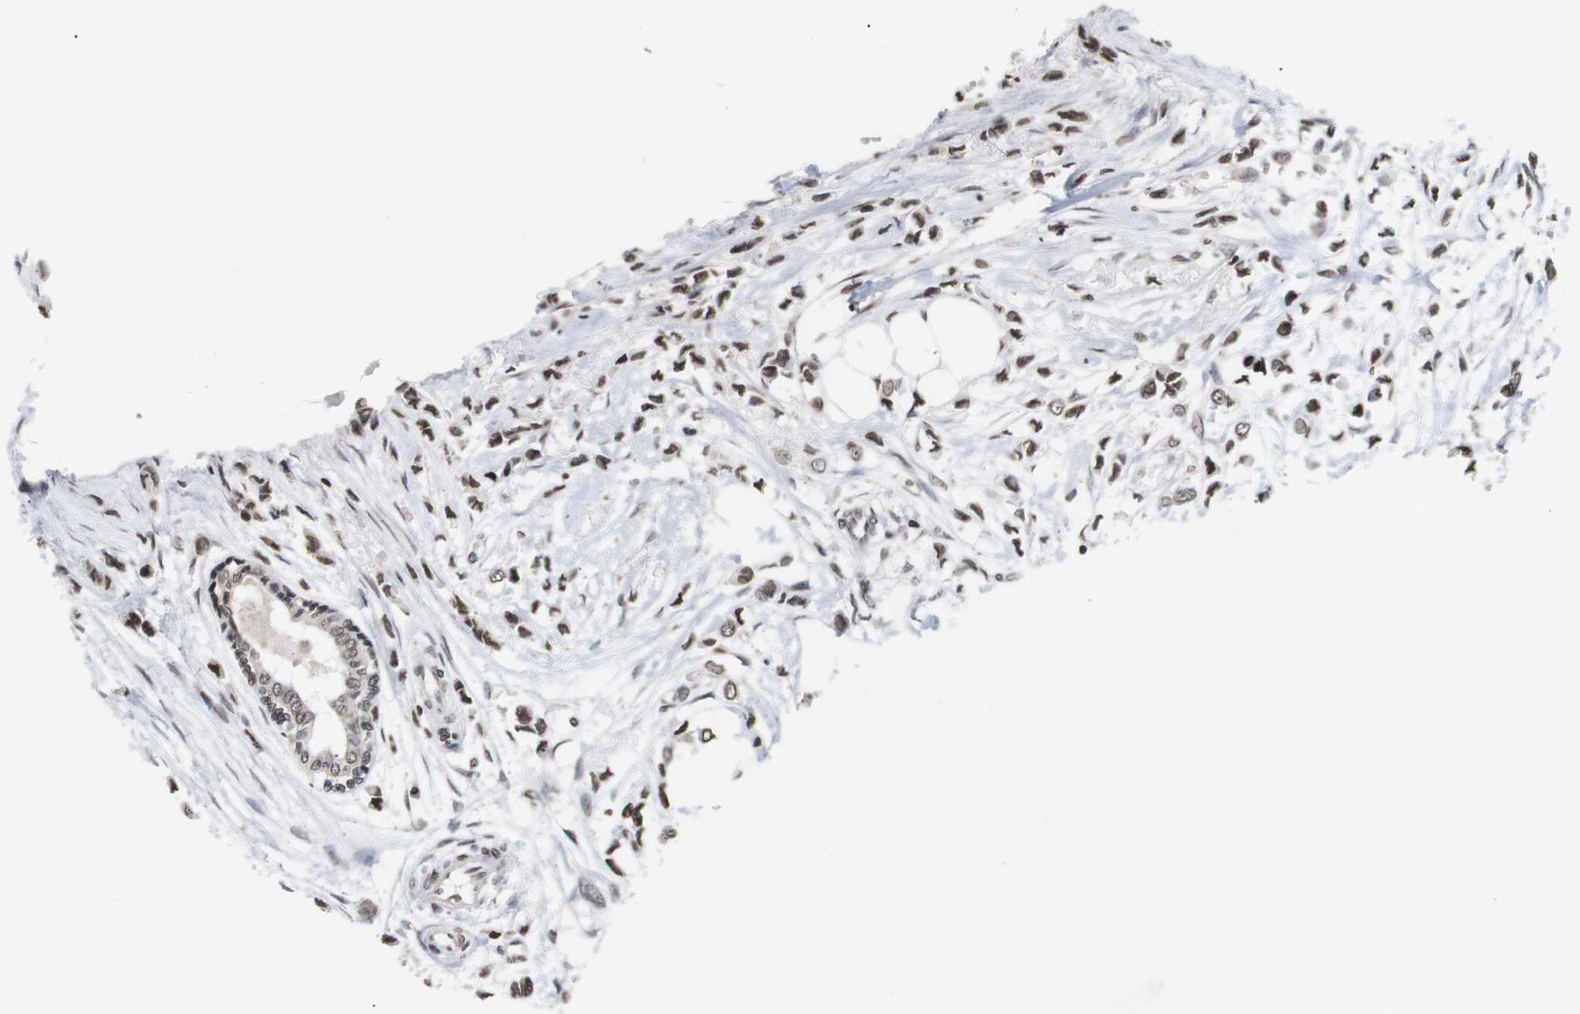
{"staining": {"intensity": "moderate", "quantity": ">75%", "location": "nuclear"}, "tissue": "breast cancer", "cell_type": "Tumor cells", "image_type": "cancer", "snomed": [{"axis": "morphology", "description": "Lobular carcinoma"}, {"axis": "topography", "description": "Breast"}], "caption": "High-magnification brightfield microscopy of breast cancer (lobular carcinoma) stained with DAB (brown) and counterstained with hematoxylin (blue). tumor cells exhibit moderate nuclear positivity is identified in approximately>75% of cells.", "gene": "ETV5", "patient": {"sex": "female", "age": 51}}